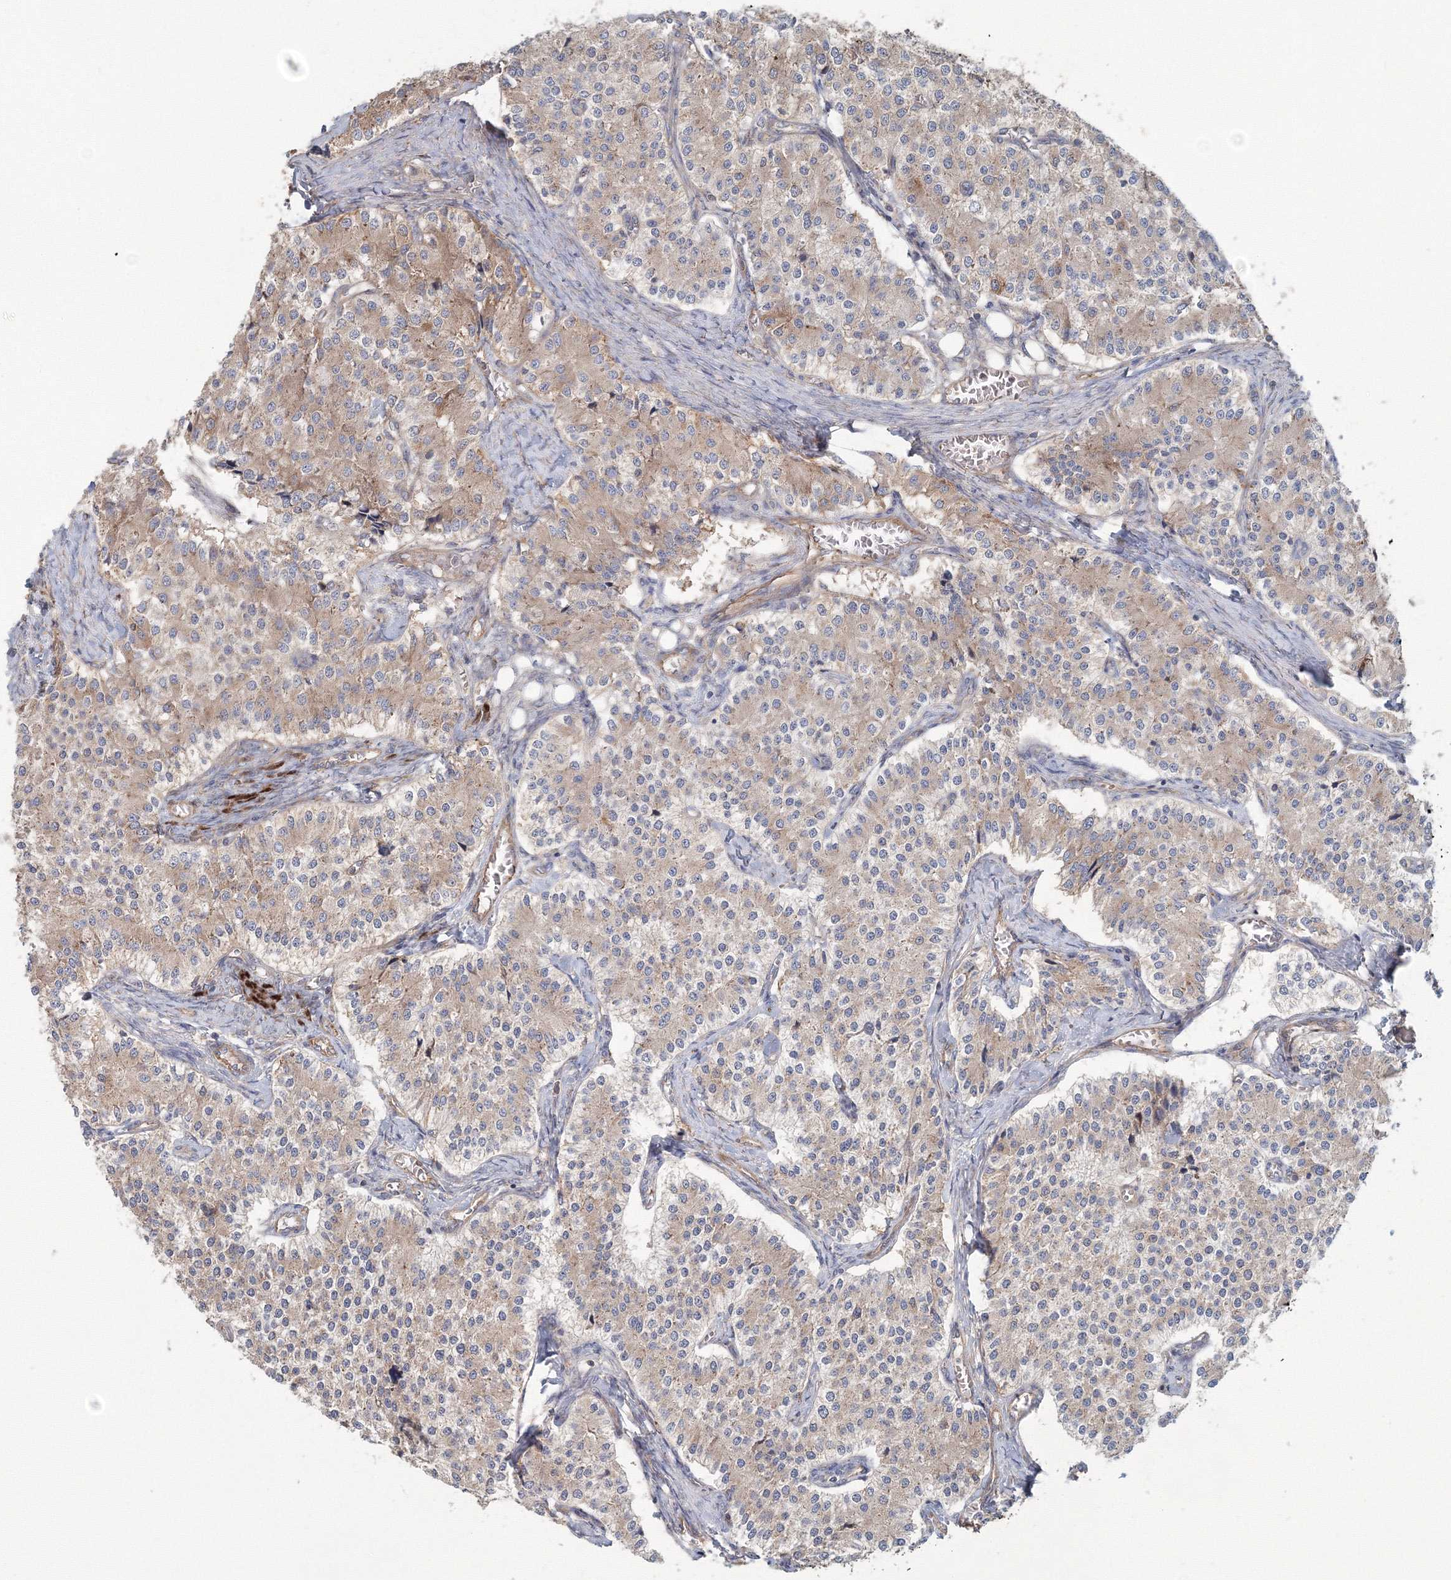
{"staining": {"intensity": "weak", "quantity": "<25%", "location": "cytoplasmic/membranous"}, "tissue": "carcinoid", "cell_type": "Tumor cells", "image_type": "cancer", "snomed": [{"axis": "morphology", "description": "Carcinoid, malignant, NOS"}, {"axis": "topography", "description": "Colon"}], "caption": "An immunohistochemistry image of carcinoid is shown. There is no staining in tumor cells of carcinoid. (DAB (3,3'-diaminobenzidine) IHC, high magnification).", "gene": "EXOC1", "patient": {"sex": "female", "age": 52}}